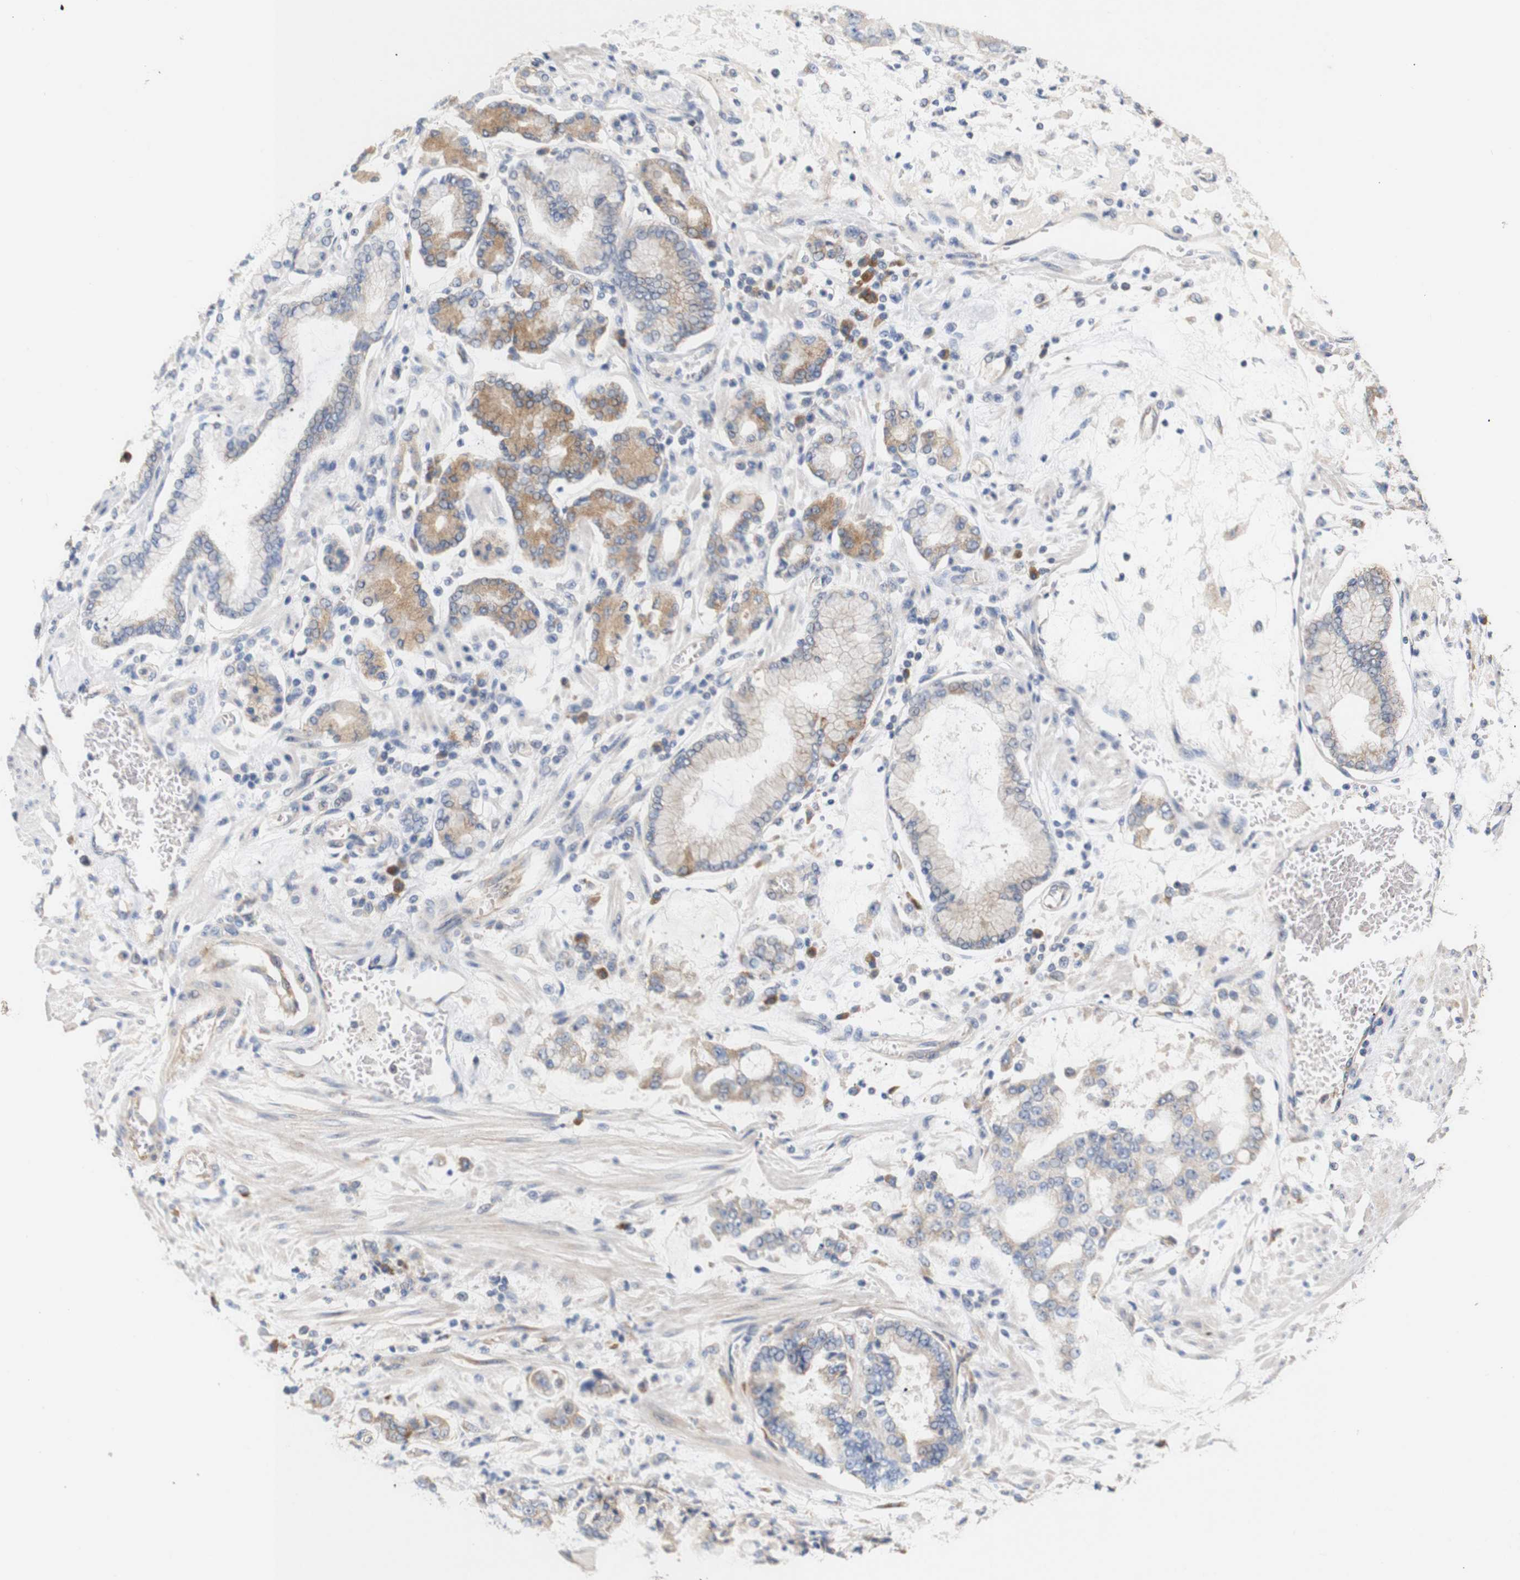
{"staining": {"intensity": "moderate", "quantity": "25%-75%", "location": "cytoplasmic/membranous"}, "tissue": "stomach cancer", "cell_type": "Tumor cells", "image_type": "cancer", "snomed": [{"axis": "morphology", "description": "Adenocarcinoma, NOS"}, {"axis": "topography", "description": "Stomach"}], "caption": "Approximately 25%-75% of tumor cells in human stomach cancer reveal moderate cytoplasmic/membranous protein positivity as visualized by brown immunohistochemical staining.", "gene": "TRIM5", "patient": {"sex": "male", "age": 76}}